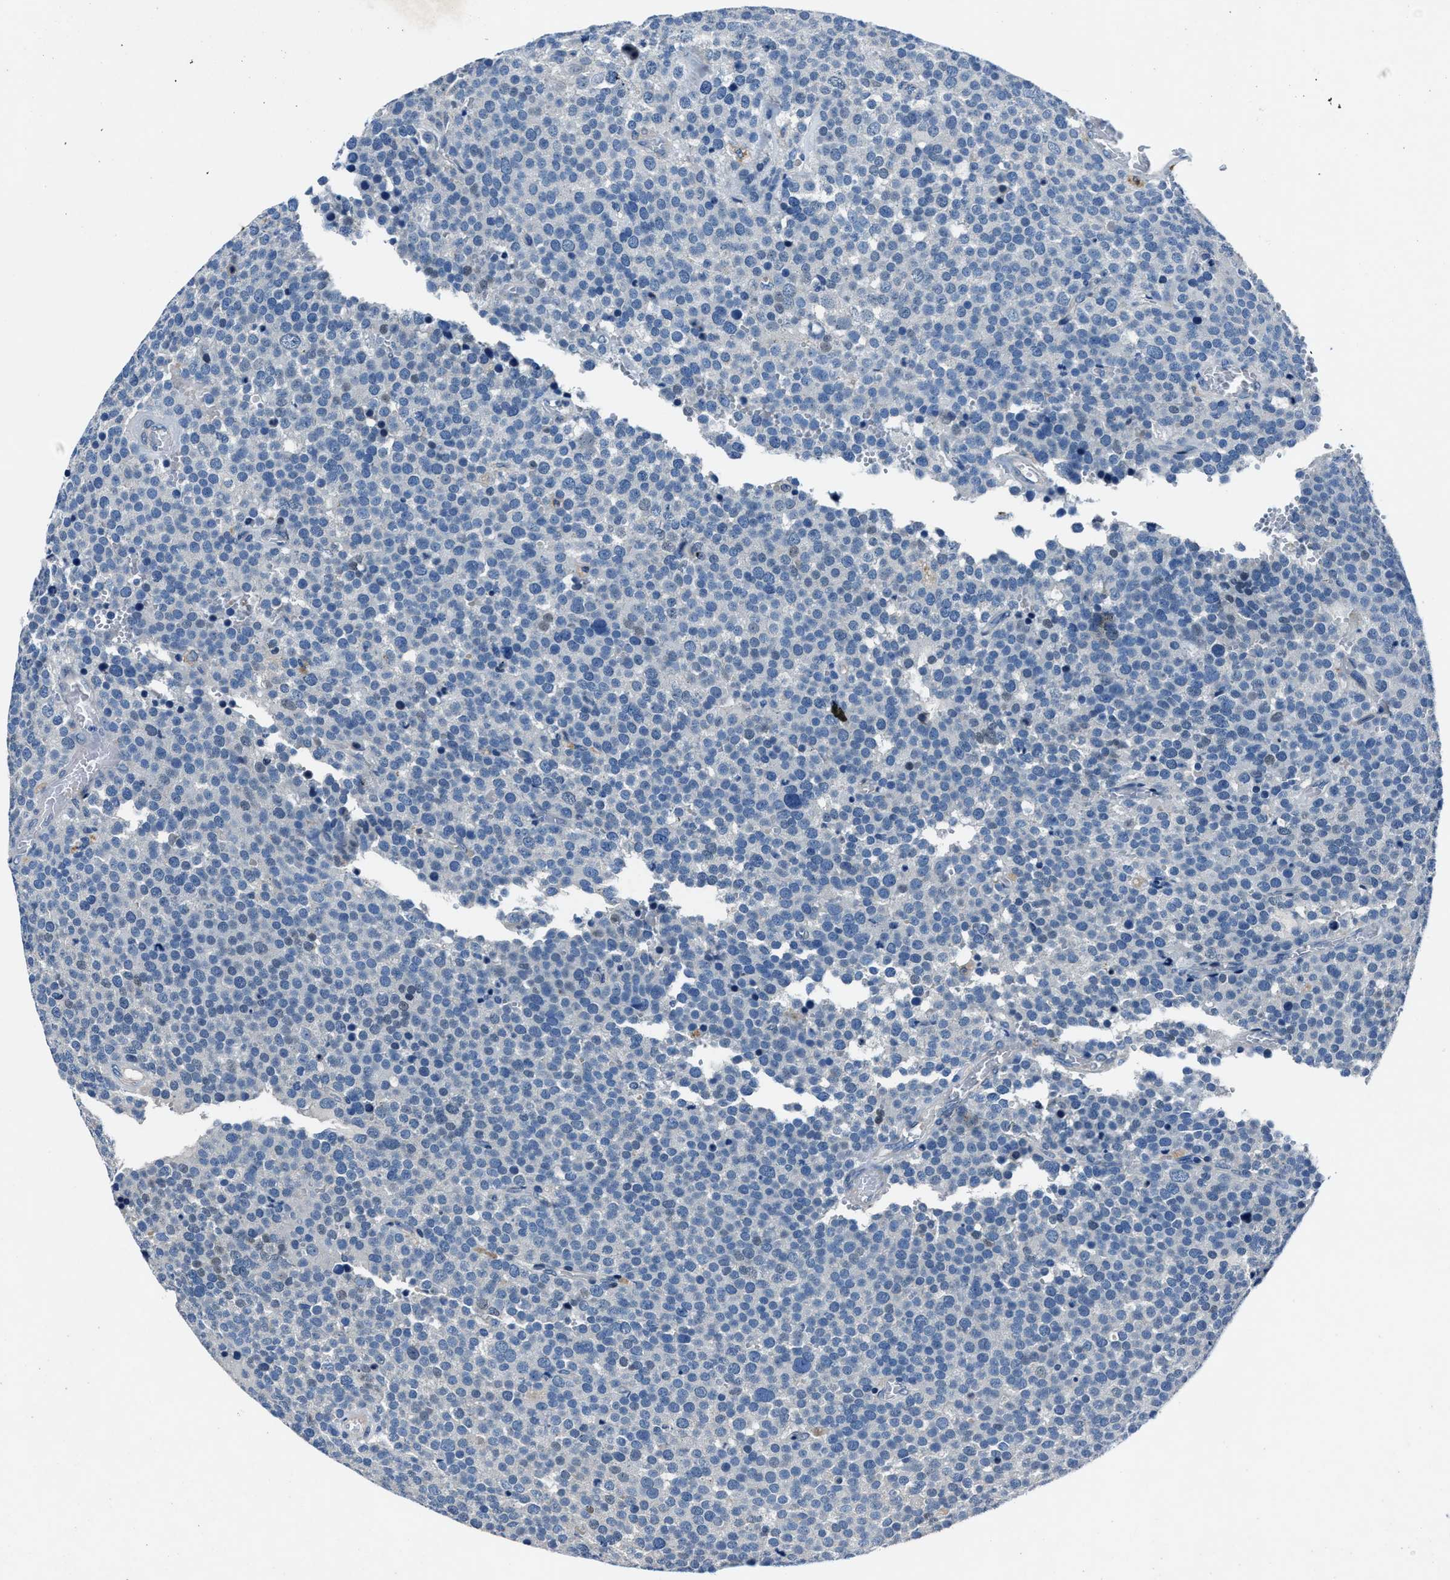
{"staining": {"intensity": "negative", "quantity": "none", "location": "none"}, "tissue": "testis cancer", "cell_type": "Tumor cells", "image_type": "cancer", "snomed": [{"axis": "morphology", "description": "Normal tissue, NOS"}, {"axis": "morphology", "description": "Seminoma, NOS"}, {"axis": "topography", "description": "Testis"}], "caption": "The immunohistochemistry histopathology image has no significant staining in tumor cells of testis cancer tissue.", "gene": "NACAD", "patient": {"sex": "male", "age": 71}}